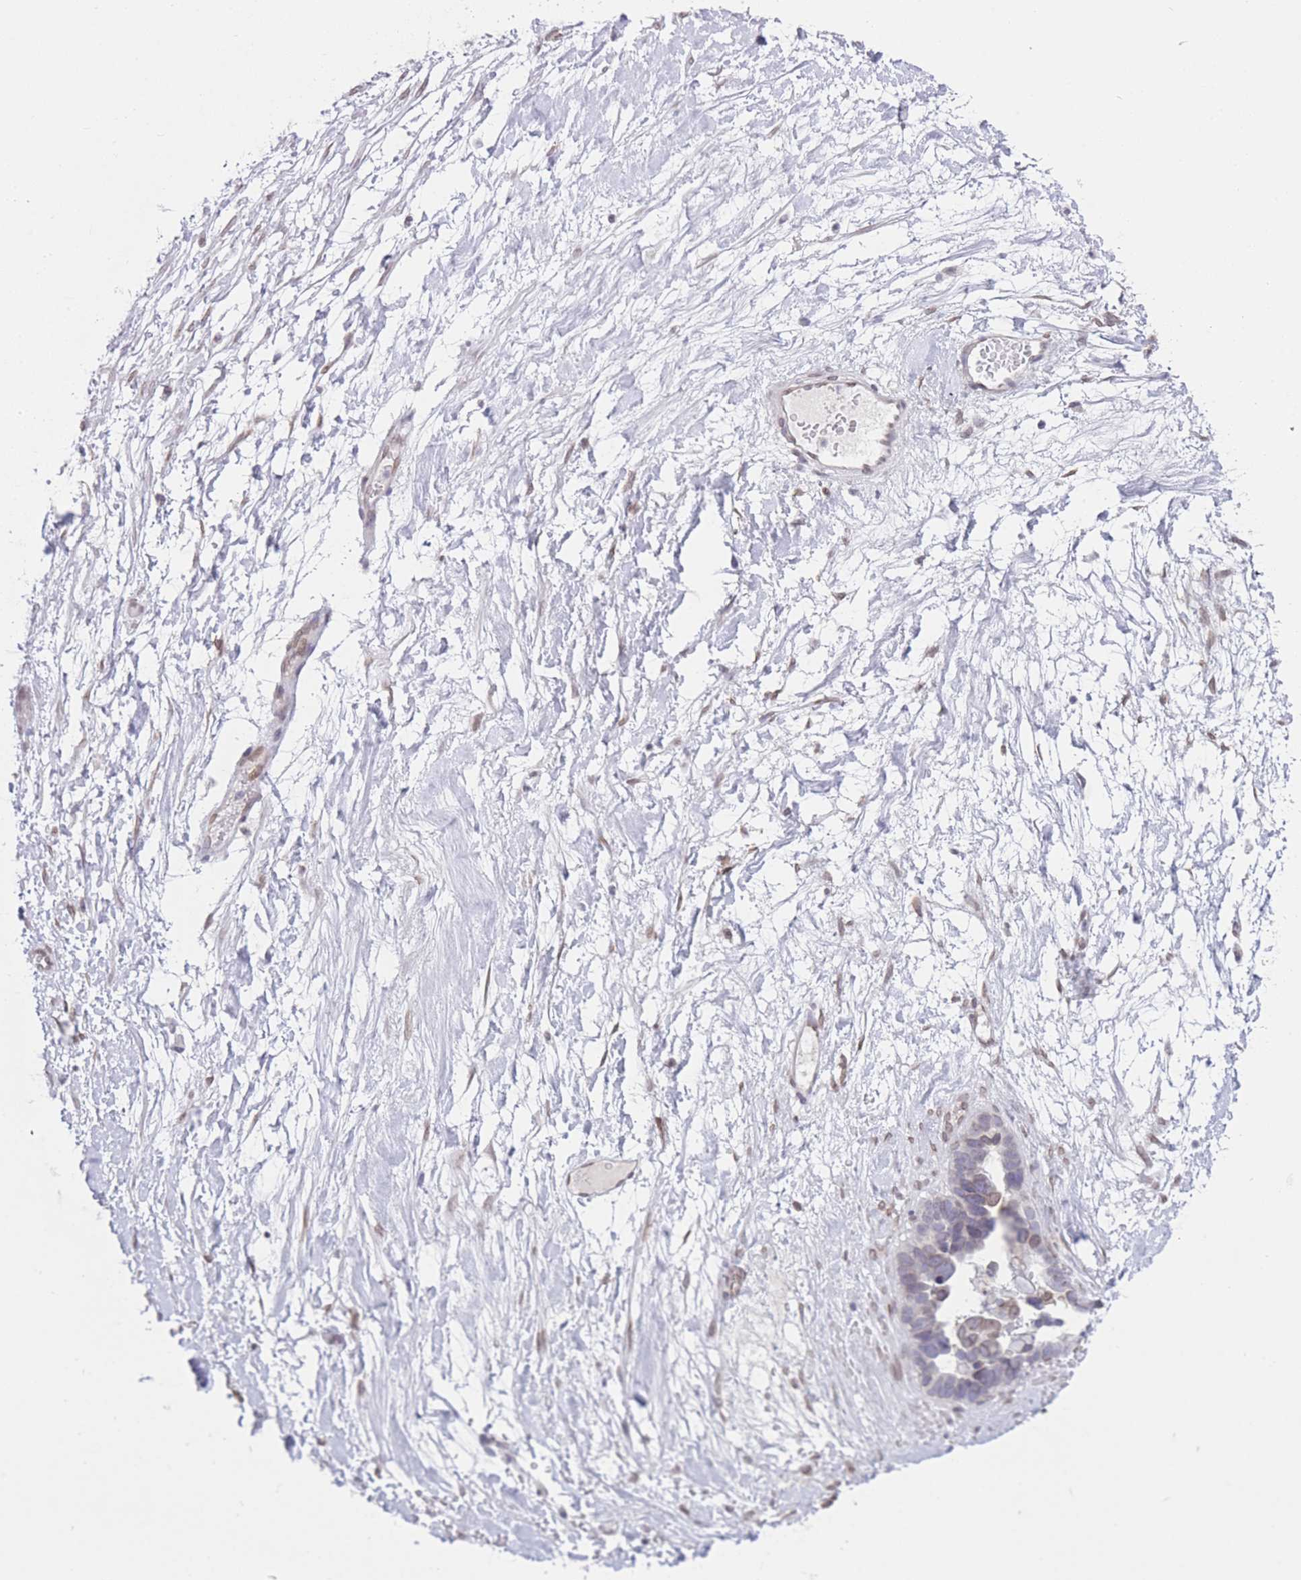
{"staining": {"intensity": "weak", "quantity": "25%-75%", "location": "nuclear"}, "tissue": "ovarian cancer", "cell_type": "Tumor cells", "image_type": "cancer", "snomed": [{"axis": "morphology", "description": "Cystadenocarcinoma, serous, NOS"}, {"axis": "topography", "description": "Ovary"}], "caption": "DAB immunohistochemical staining of human serous cystadenocarcinoma (ovarian) shows weak nuclear protein expression in about 25%-75% of tumor cells. (DAB IHC with brightfield microscopy, high magnification).", "gene": "OR10AD1", "patient": {"sex": "female", "age": 54}}